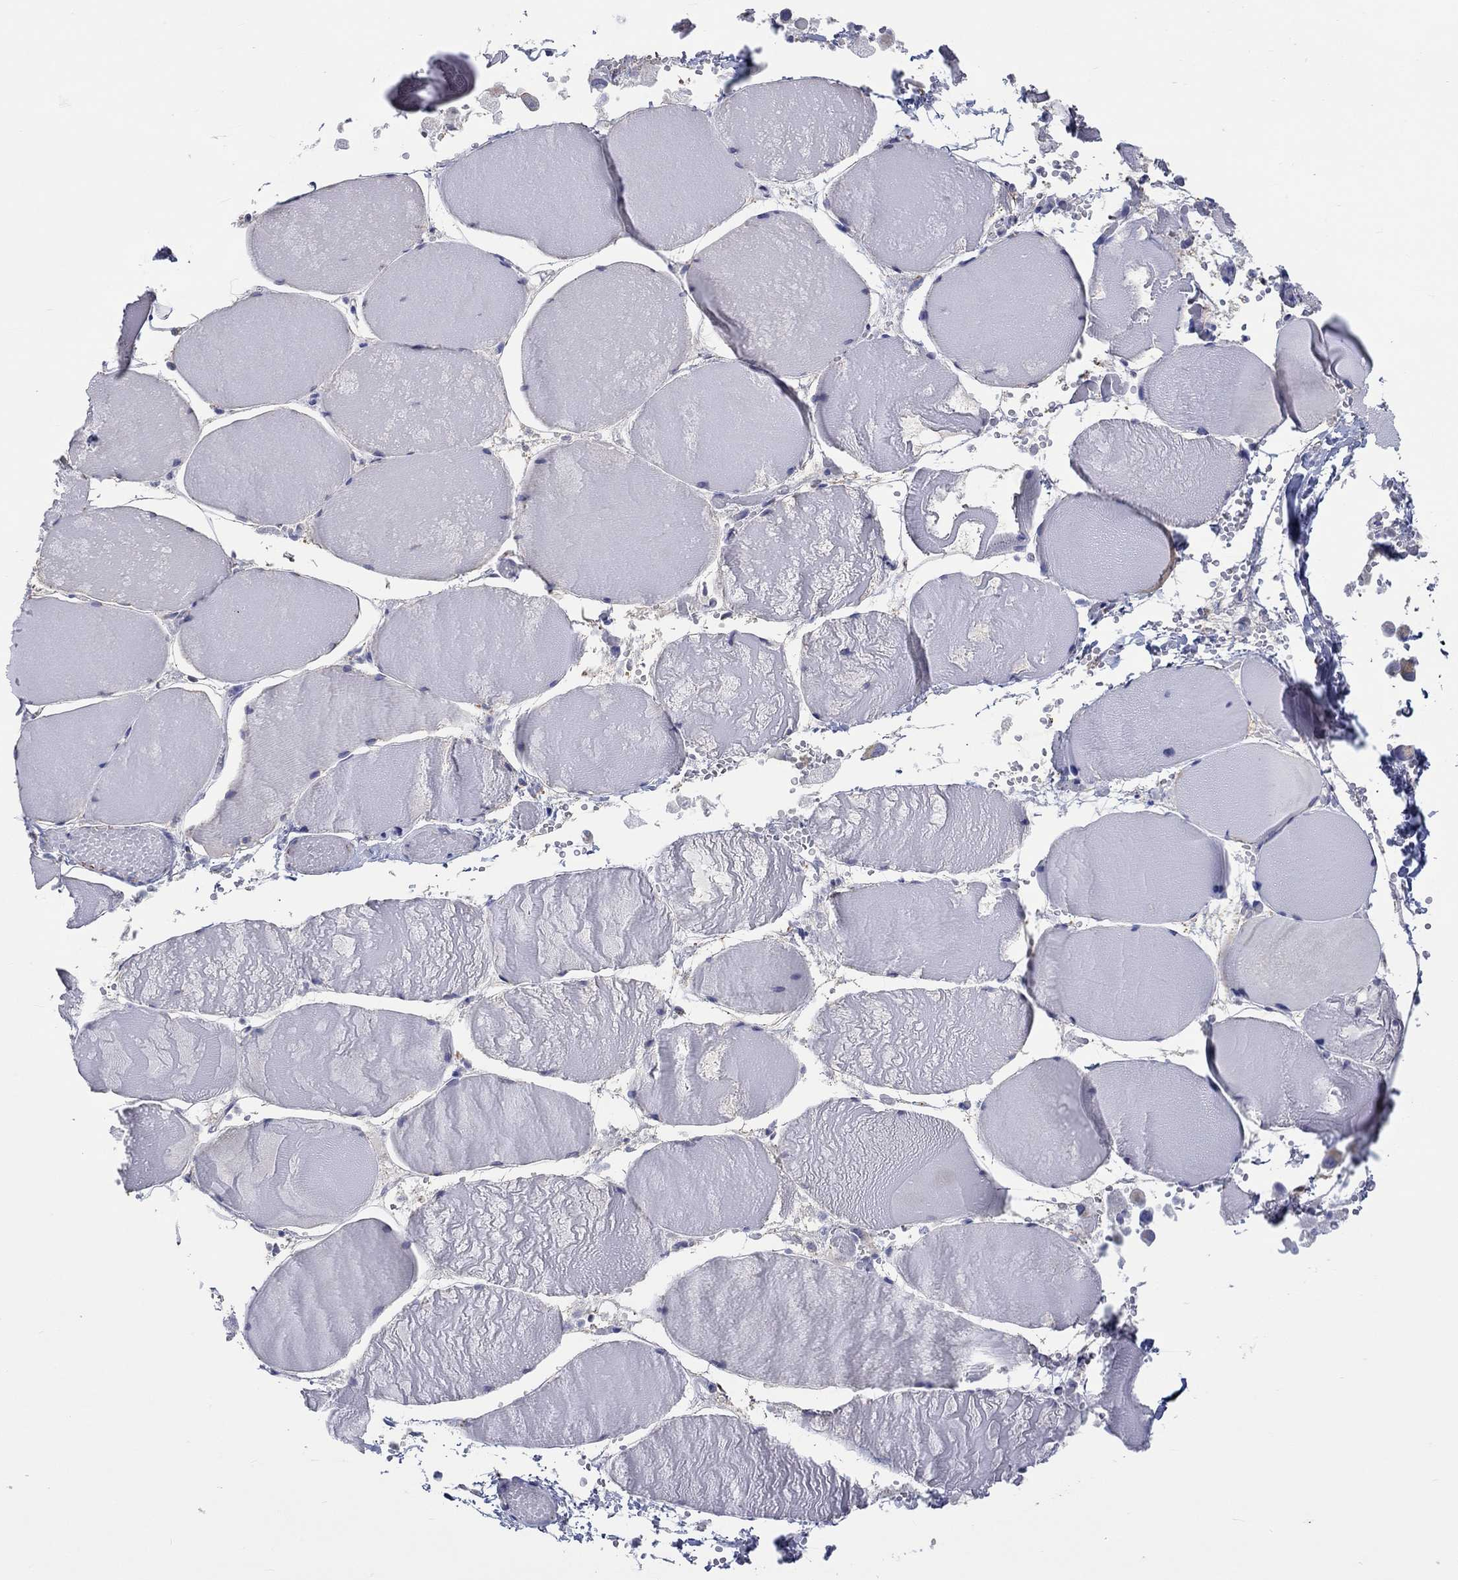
{"staining": {"intensity": "negative", "quantity": "none", "location": "none"}, "tissue": "skeletal muscle", "cell_type": "Myocytes", "image_type": "normal", "snomed": [{"axis": "morphology", "description": "Normal tissue, NOS"}, {"axis": "morphology", "description": "Malignant melanoma, Metastatic site"}, {"axis": "topography", "description": "Skeletal muscle"}], "caption": "High power microscopy micrograph of an immunohistochemistry image of benign skeletal muscle, revealing no significant expression in myocytes.", "gene": "LRRC4C", "patient": {"sex": "male", "age": 50}}